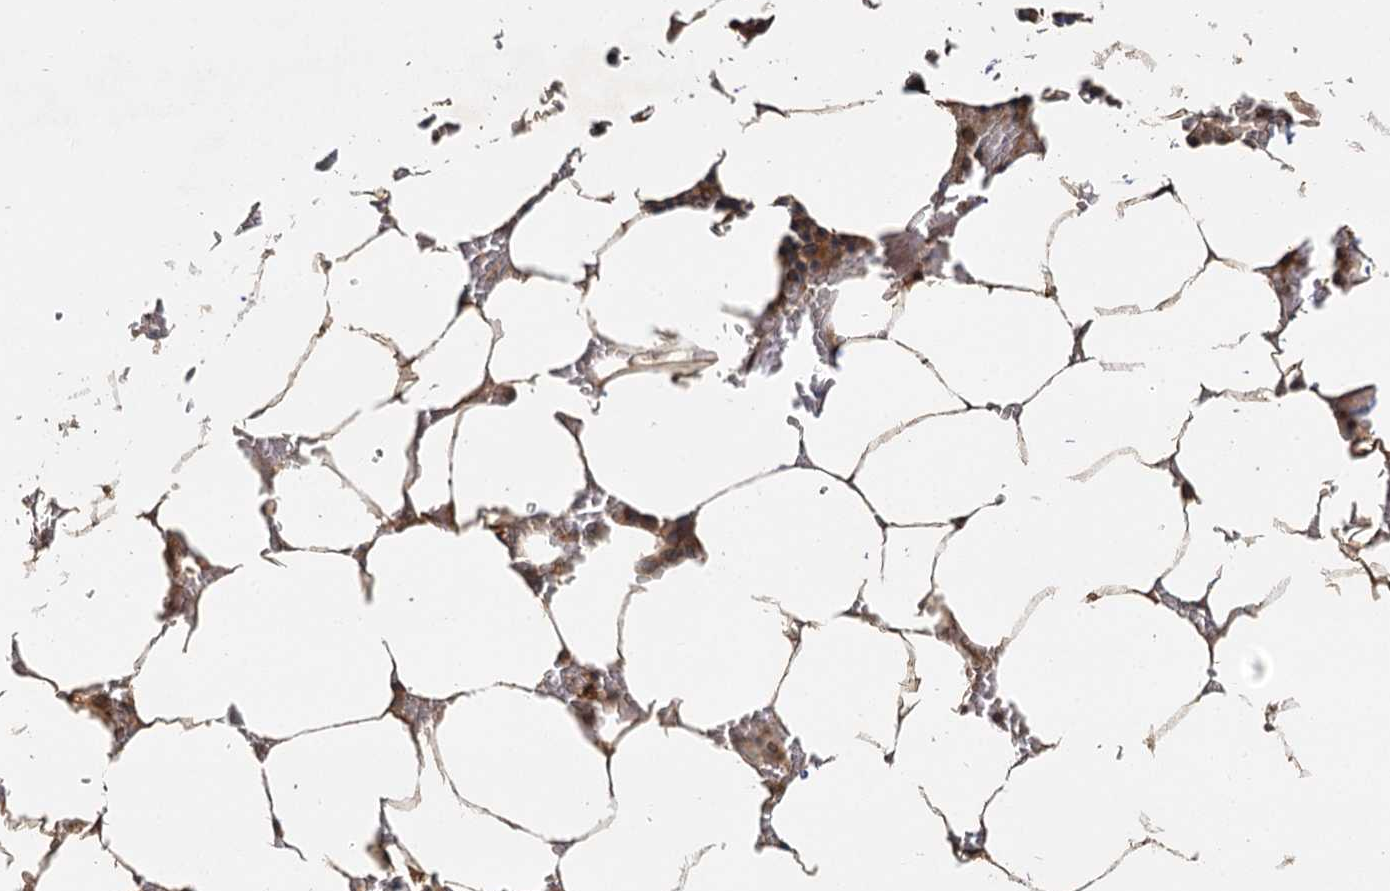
{"staining": {"intensity": "moderate", "quantity": ">75%", "location": "cytoplasmic/membranous"}, "tissue": "bone marrow", "cell_type": "Hematopoietic cells", "image_type": "normal", "snomed": [{"axis": "morphology", "description": "Normal tissue, NOS"}, {"axis": "topography", "description": "Bone marrow"}], "caption": "This image displays benign bone marrow stained with IHC to label a protein in brown. The cytoplasmic/membranous of hematopoietic cells show moderate positivity for the protein. Nuclei are counter-stained blue.", "gene": "ZNF549", "patient": {"sex": "male", "age": 70}}